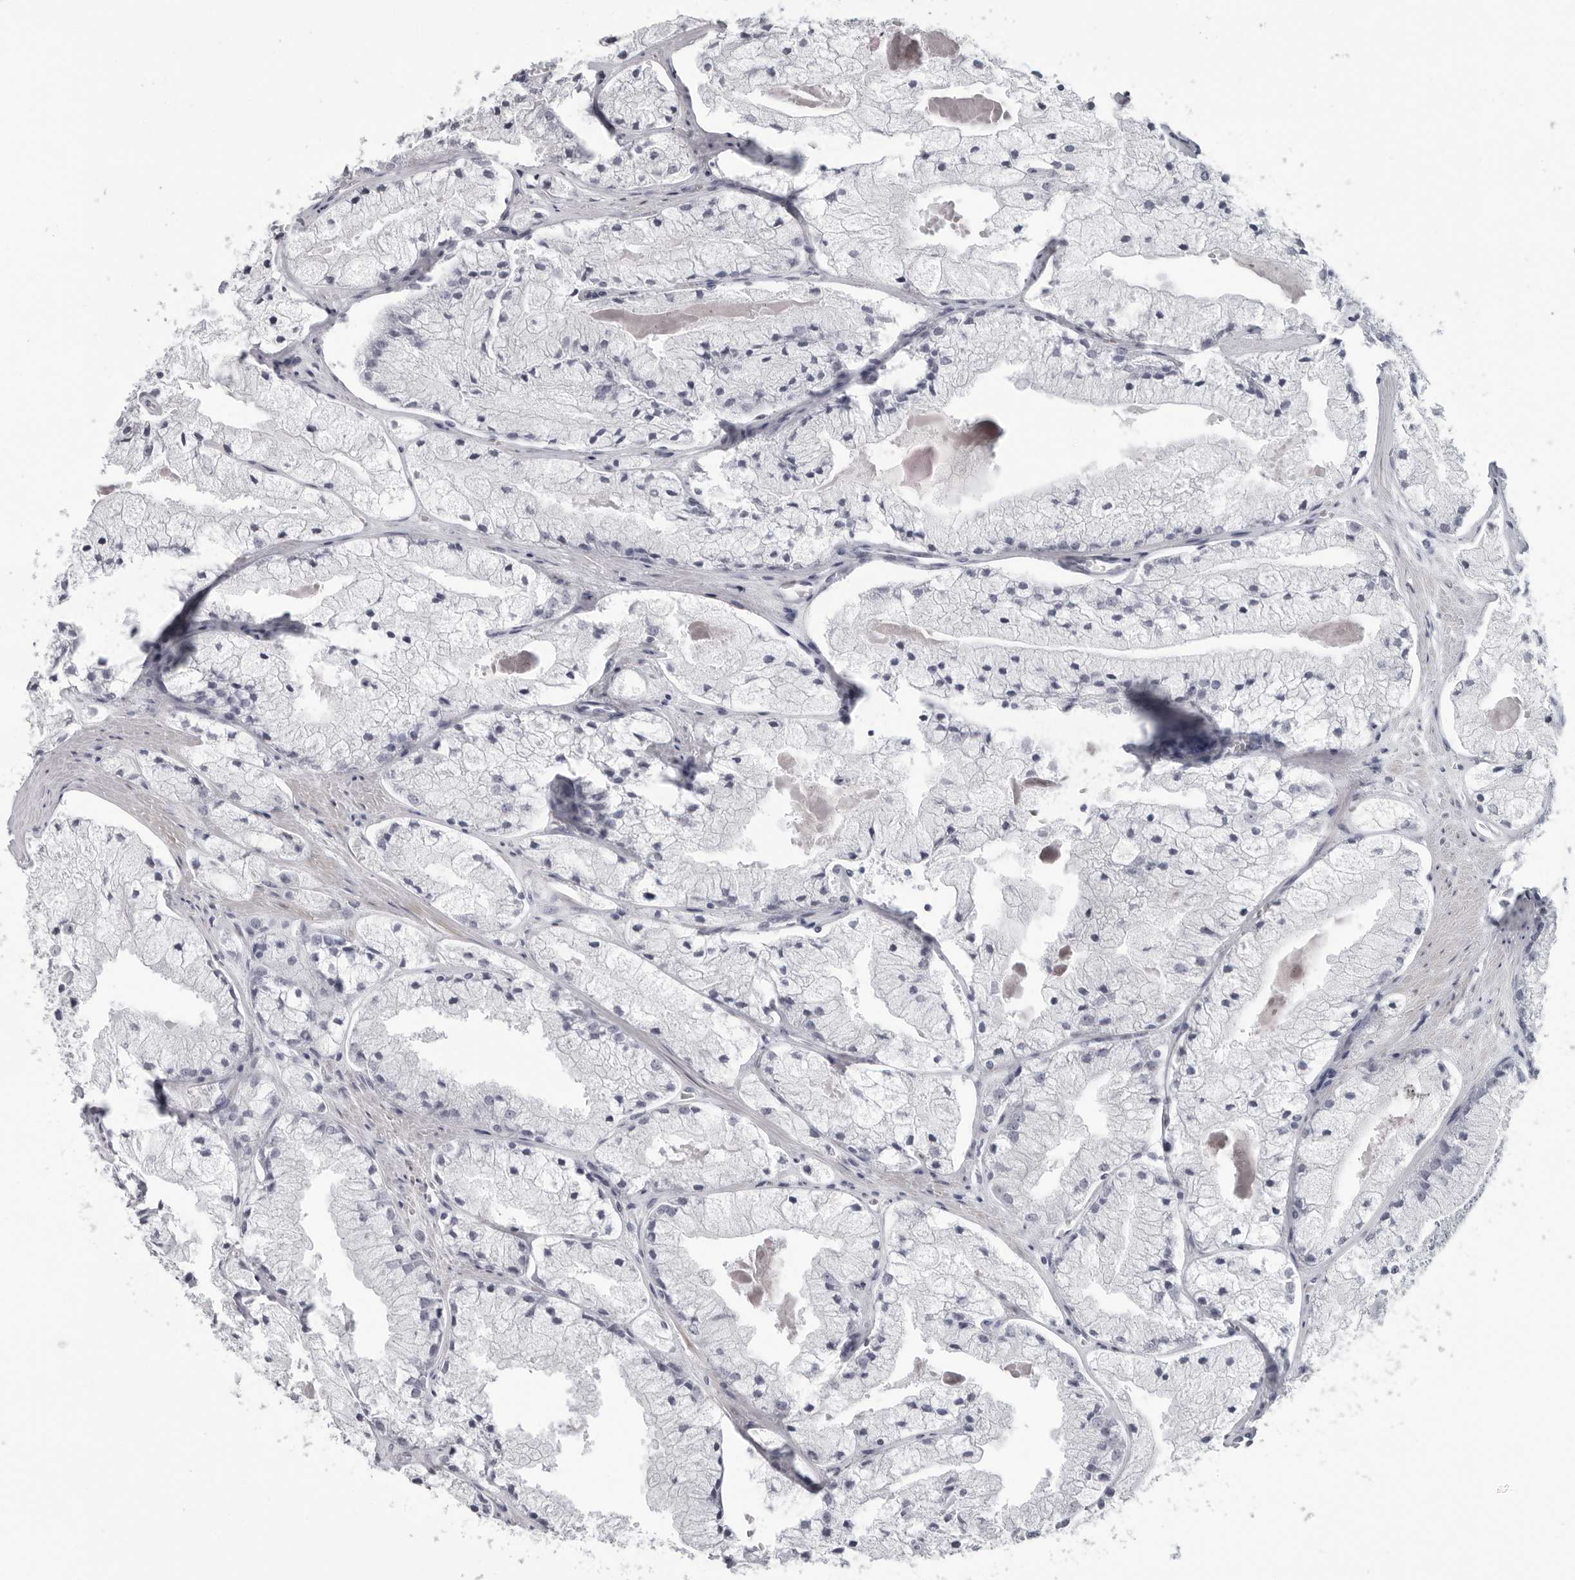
{"staining": {"intensity": "negative", "quantity": "none", "location": "none"}, "tissue": "prostate cancer", "cell_type": "Tumor cells", "image_type": "cancer", "snomed": [{"axis": "morphology", "description": "Adenocarcinoma, High grade"}, {"axis": "topography", "description": "Prostate"}], "caption": "Immunohistochemistry of human adenocarcinoma (high-grade) (prostate) displays no positivity in tumor cells. The staining was performed using DAB (3,3'-diaminobenzidine) to visualize the protein expression in brown, while the nuclei were stained in blue with hematoxylin (Magnification: 20x).", "gene": "OPLAH", "patient": {"sex": "male", "age": 50}}